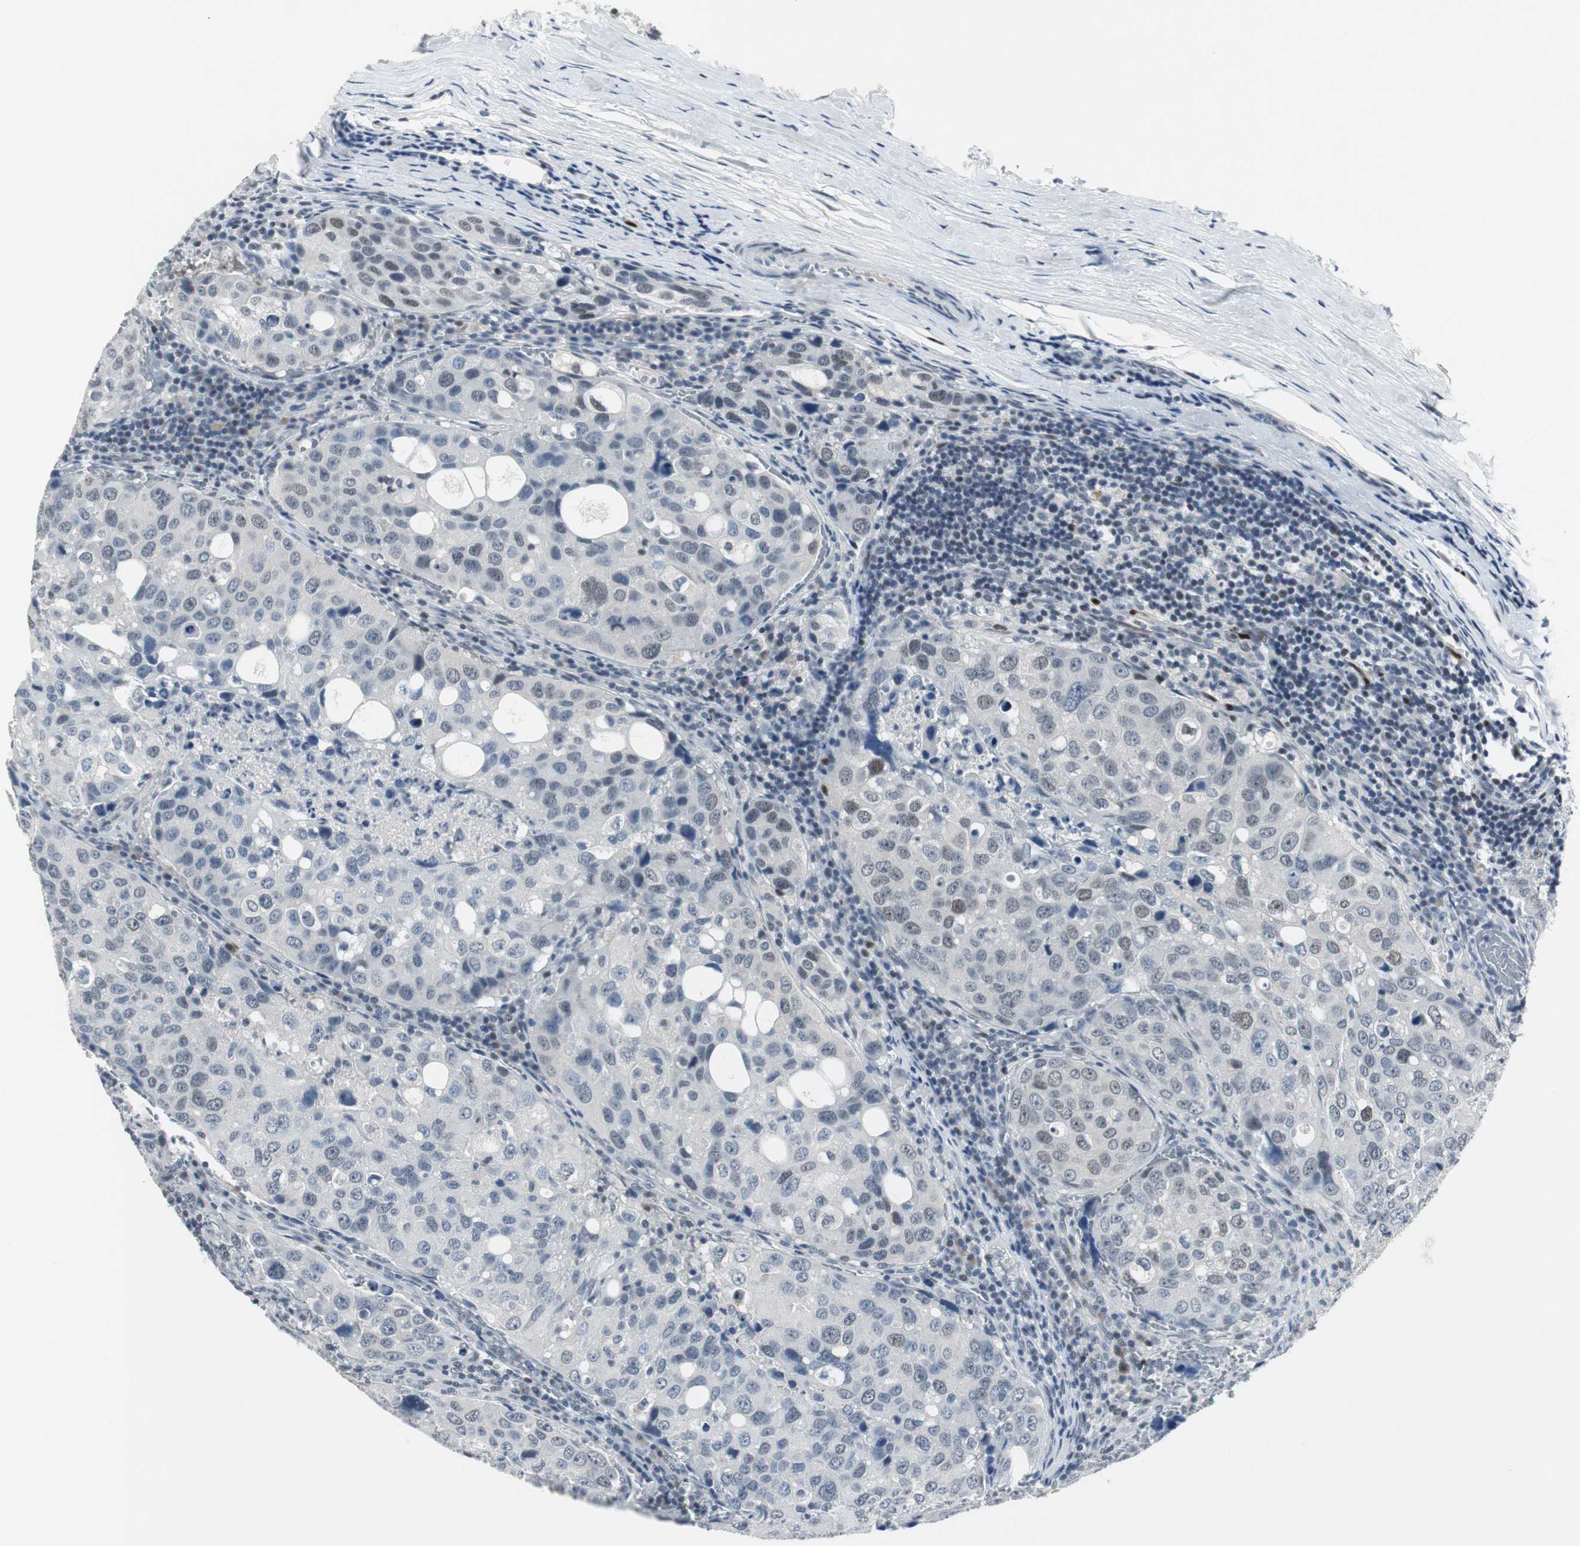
{"staining": {"intensity": "weak", "quantity": "<25%", "location": "nuclear"}, "tissue": "urothelial cancer", "cell_type": "Tumor cells", "image_type": "cancer", "snomed": [{"axis": "morphology", "description": "Urothelial carcinoma, High grade"}, {"axis": "topography", "description": "Lymph node"}, {"axis": "topography", "description": "Urinary bladder"}], "caption": "An immunohistochemistry (IHC) micrograph of urothelial carcinoma (high-grade) is shown. There is no staining in tumor cells of urothelial carcinoma (high-grade).", "gene": "ELK1", "patient": {"sex": "male", "age": 51}}